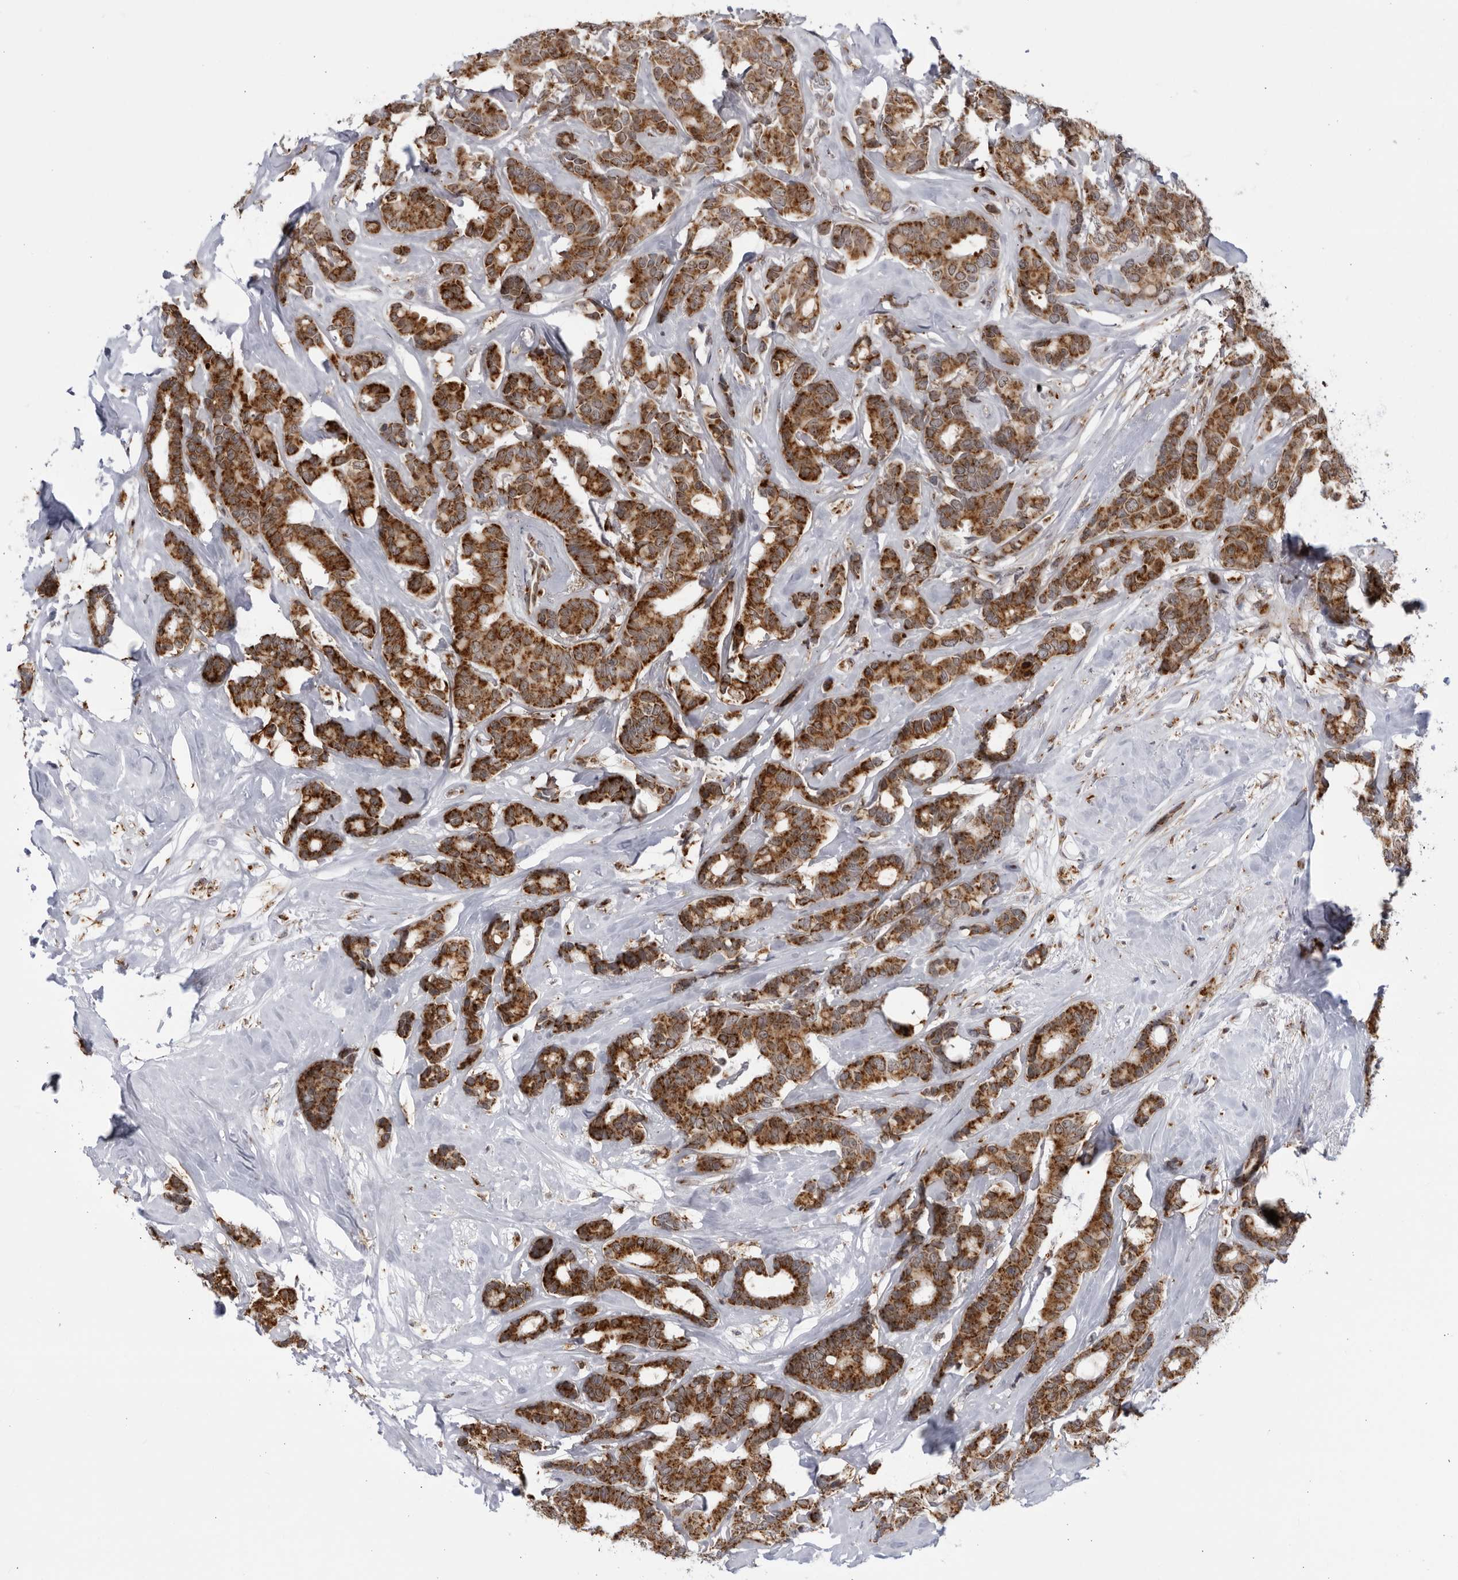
{"staining": {"intensity": "strong", "quantity": ">75%", "location": "cytoplasmic/membranous"}, "tissue": "breast cancer", "cell_type": "Tumor cells", "image_type": "cancer", "snomed": [{"axis": "morphology", "description": "Duct carcinoma"}, {"axis": "topography", "description": "Breast"}], "caption": "An immunohistochemistry photomicrograph of tumor tissue is shown. Protein staining in brown highlights strong cytoplasmic/membranous positivity in breast cancer (infiltrating ductal carcinoma) within tumor cells.", "gene": "RBM34", "patient": {"sex": "female", "age": 87}}